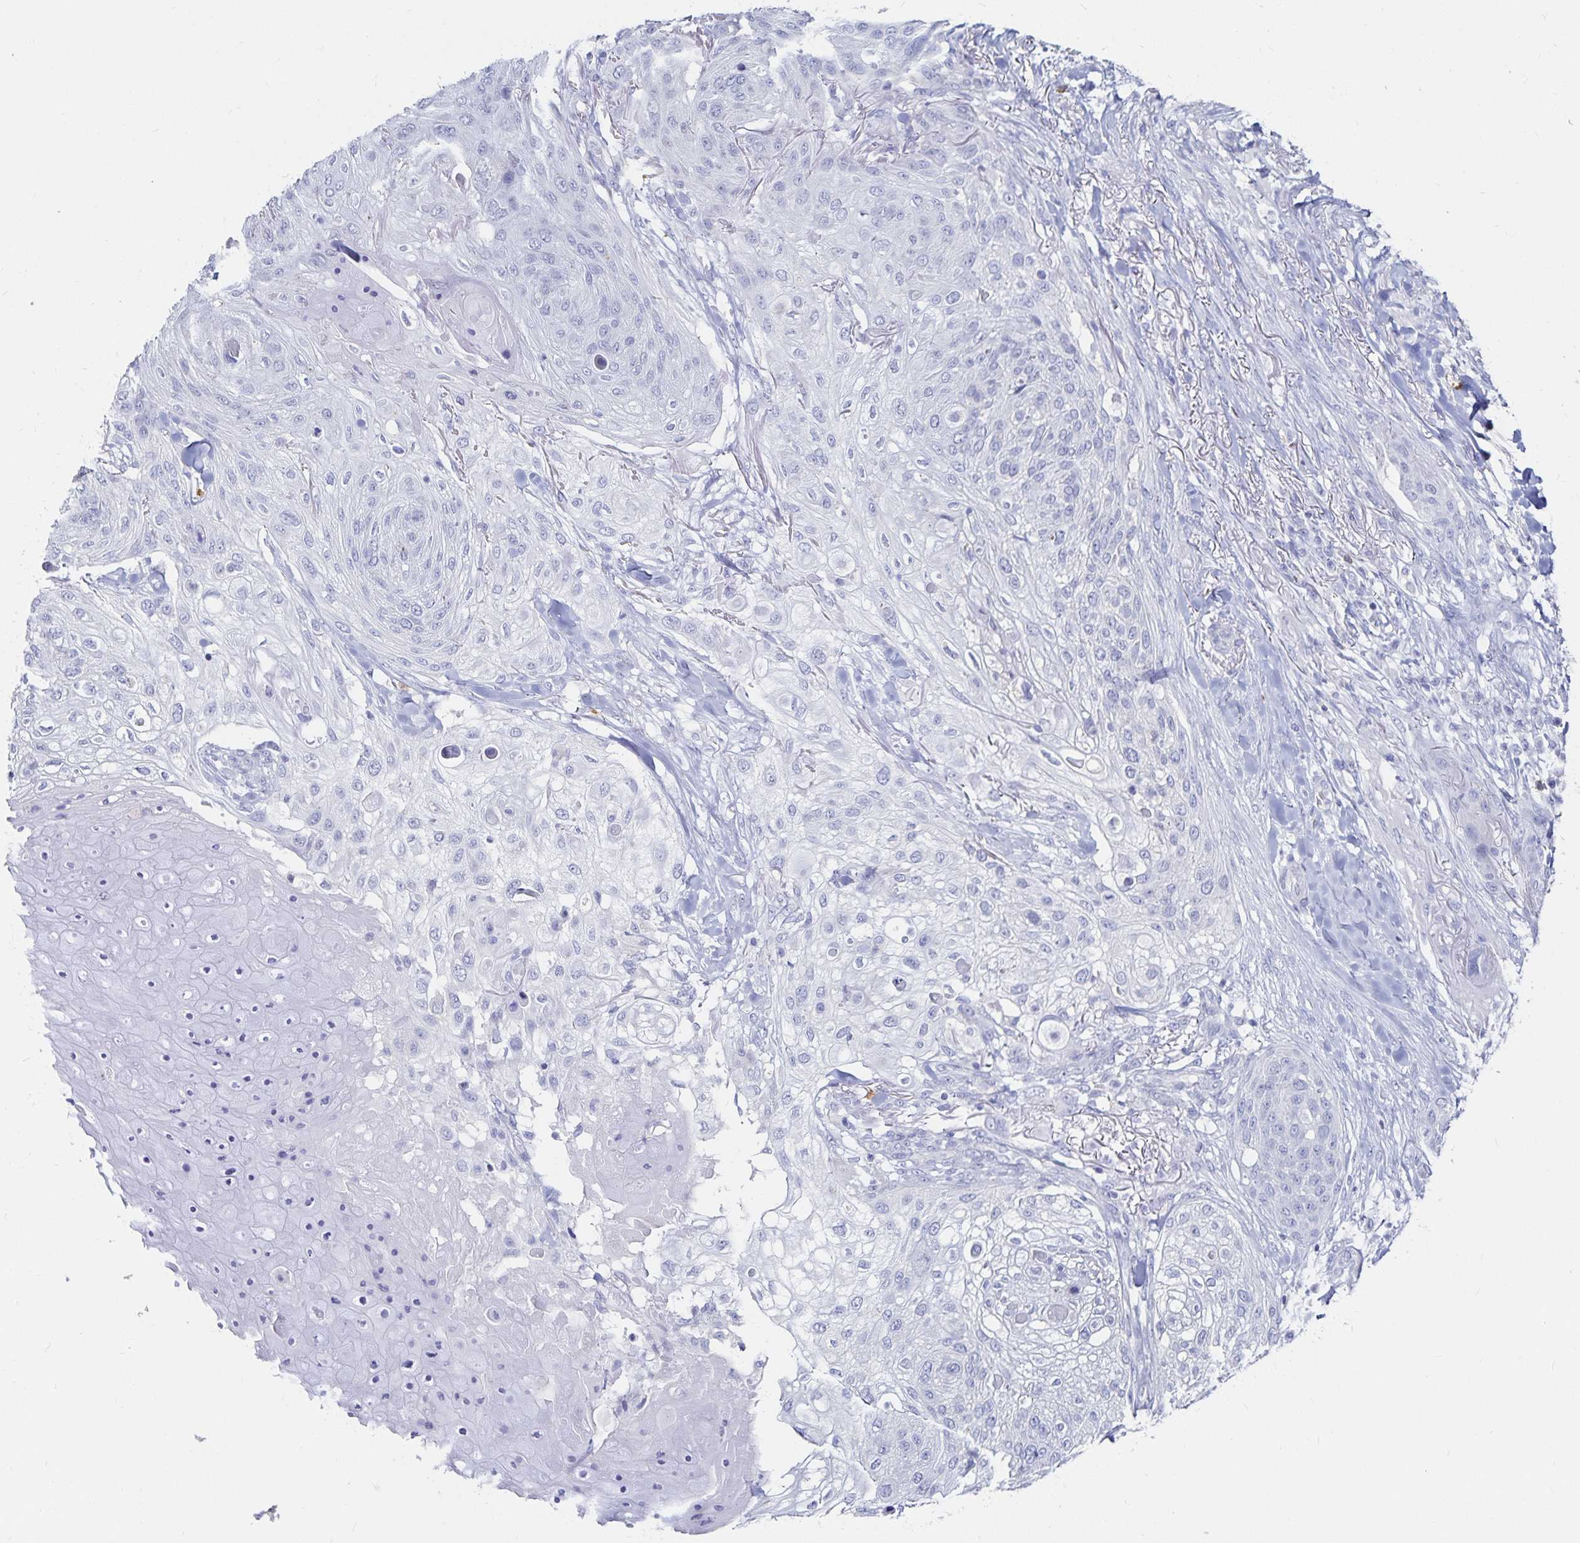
{"staining": {"intensity": "negative", "quantity": "none", "location": "none"}, "tissue": "skin cancer", "cell_type": "Tumor cells", "image_type": "cancer", "snomed": [{"axis": "morphology", "description": "Squamous cell carcinoma, NOS"}, {"axis": "topography", "description": "Skin"}], "caption": "The image exhibits no staining of tumor cells in skin cancer (squamous cell carcinoma).", "gene": "TNIP1", "patient": {"sex": "female", "age": 87}}